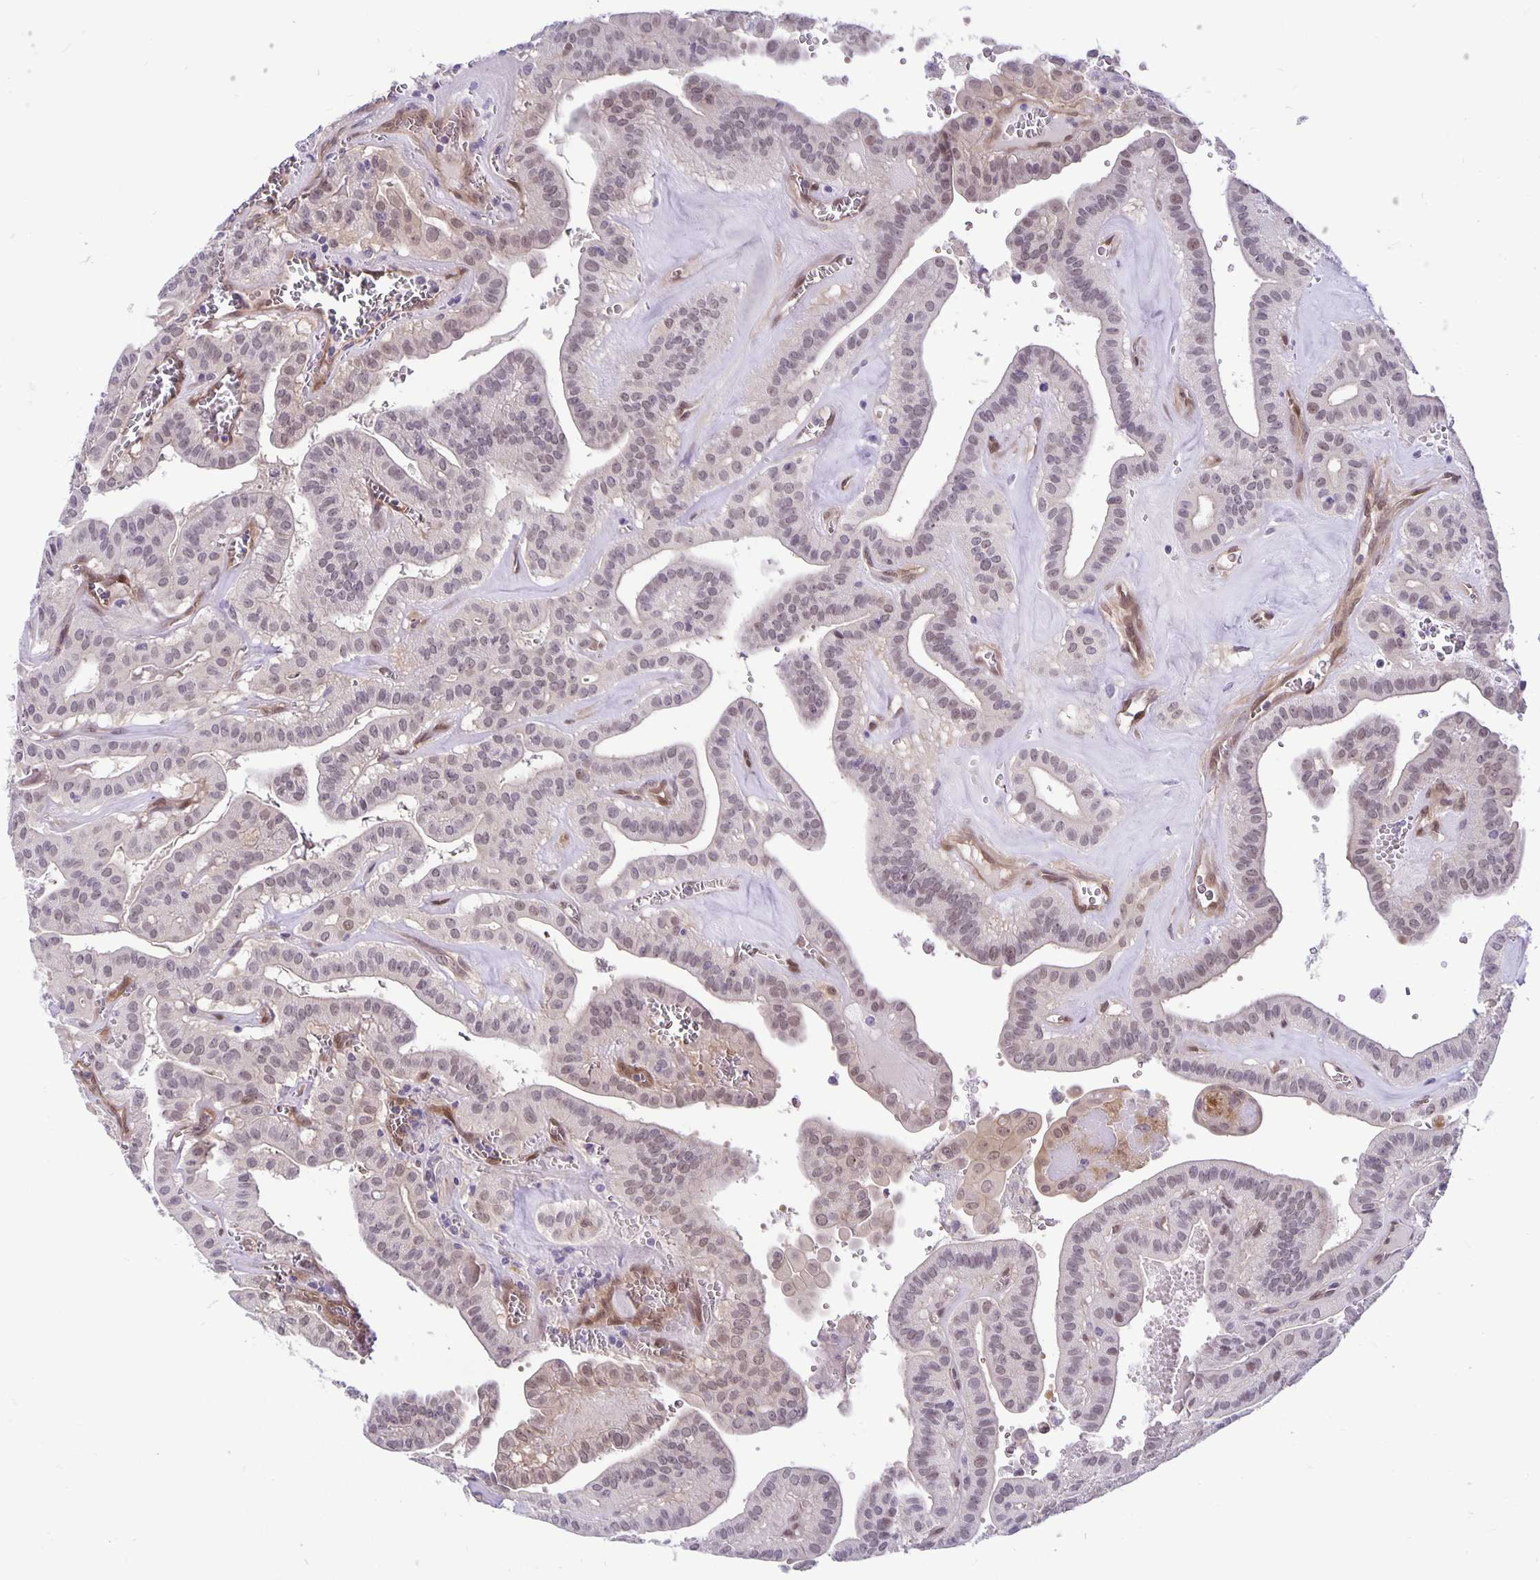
{"staining": {"intensity": "weak", "quantity": "<25%", "location": "nuclear"}, "tissue": "thyroid cancer", "cell_type": "Tumor cells", "image_type": "cancer", "snomed": [{"axis": "morphology", "description": "Papillary adenocarcinoma, NOS"}, {"axis": "topography", "description": "Thyroid gland"}], "caption": "Protein analysis of thyroid cancer shows no significant expression in tumor cells. (Brightfield microscopy of DAB IHC at high magnification).", "gene": "TAX1BP3", "patient": {"sex": "male", "age": 52}}